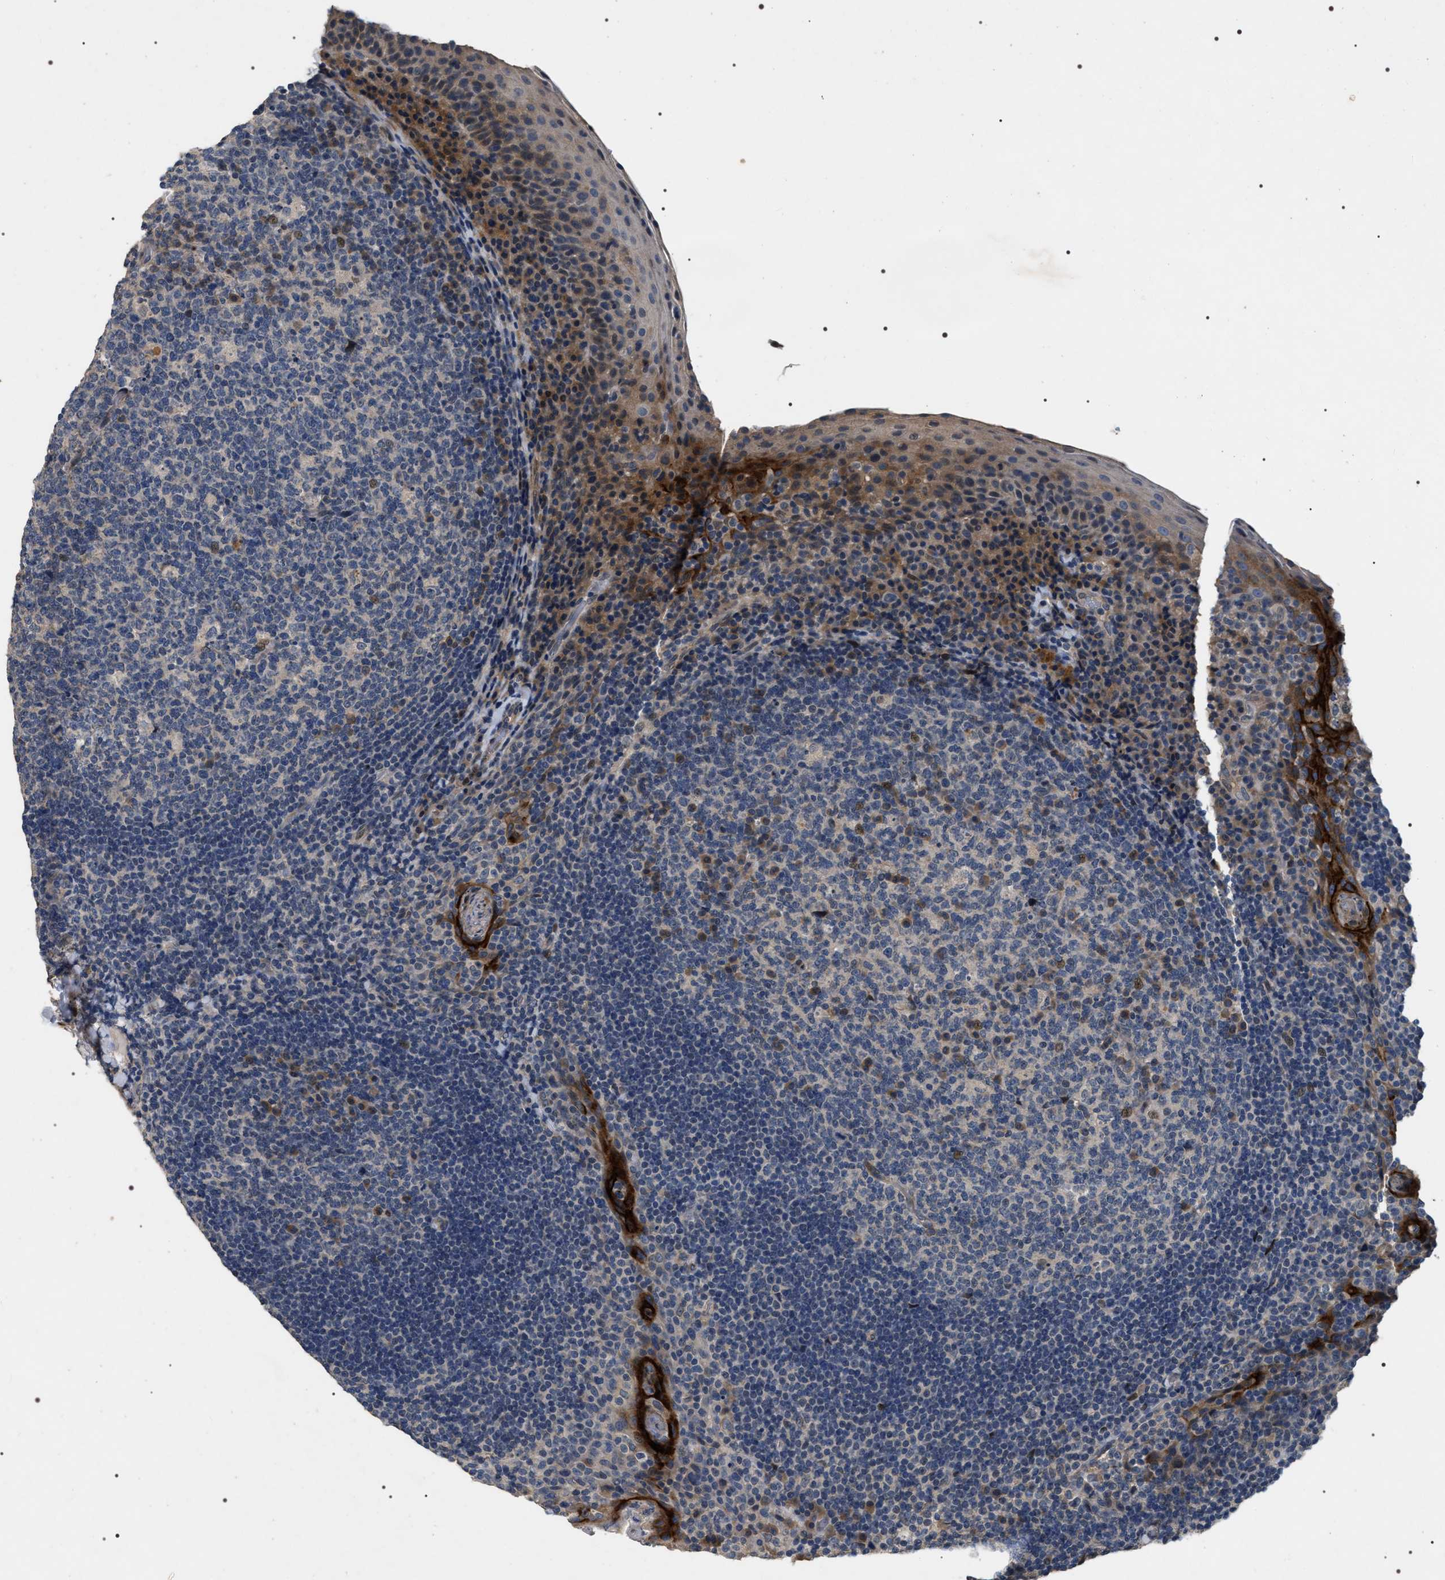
{"staining": {"intensity": "weak", "quantity": "<25%", "location": "cytoplasmic/membranous"}, "tissue": "tonsil", "cell_type": "Germinal center cells", "image_type": "normal", "snomed": [{"axis": "morphology", "description": "Normal tissue, NOS"}, {"axis": "topography", "description": "Tonsil"}], "caption": "A high-resolution histopathology image shows IHC staining of benign tonsil, which demonstrates no significant staining in germinal center cells.", "gene": "IFT81", "patient": {"sex": "male", "age": 17}}